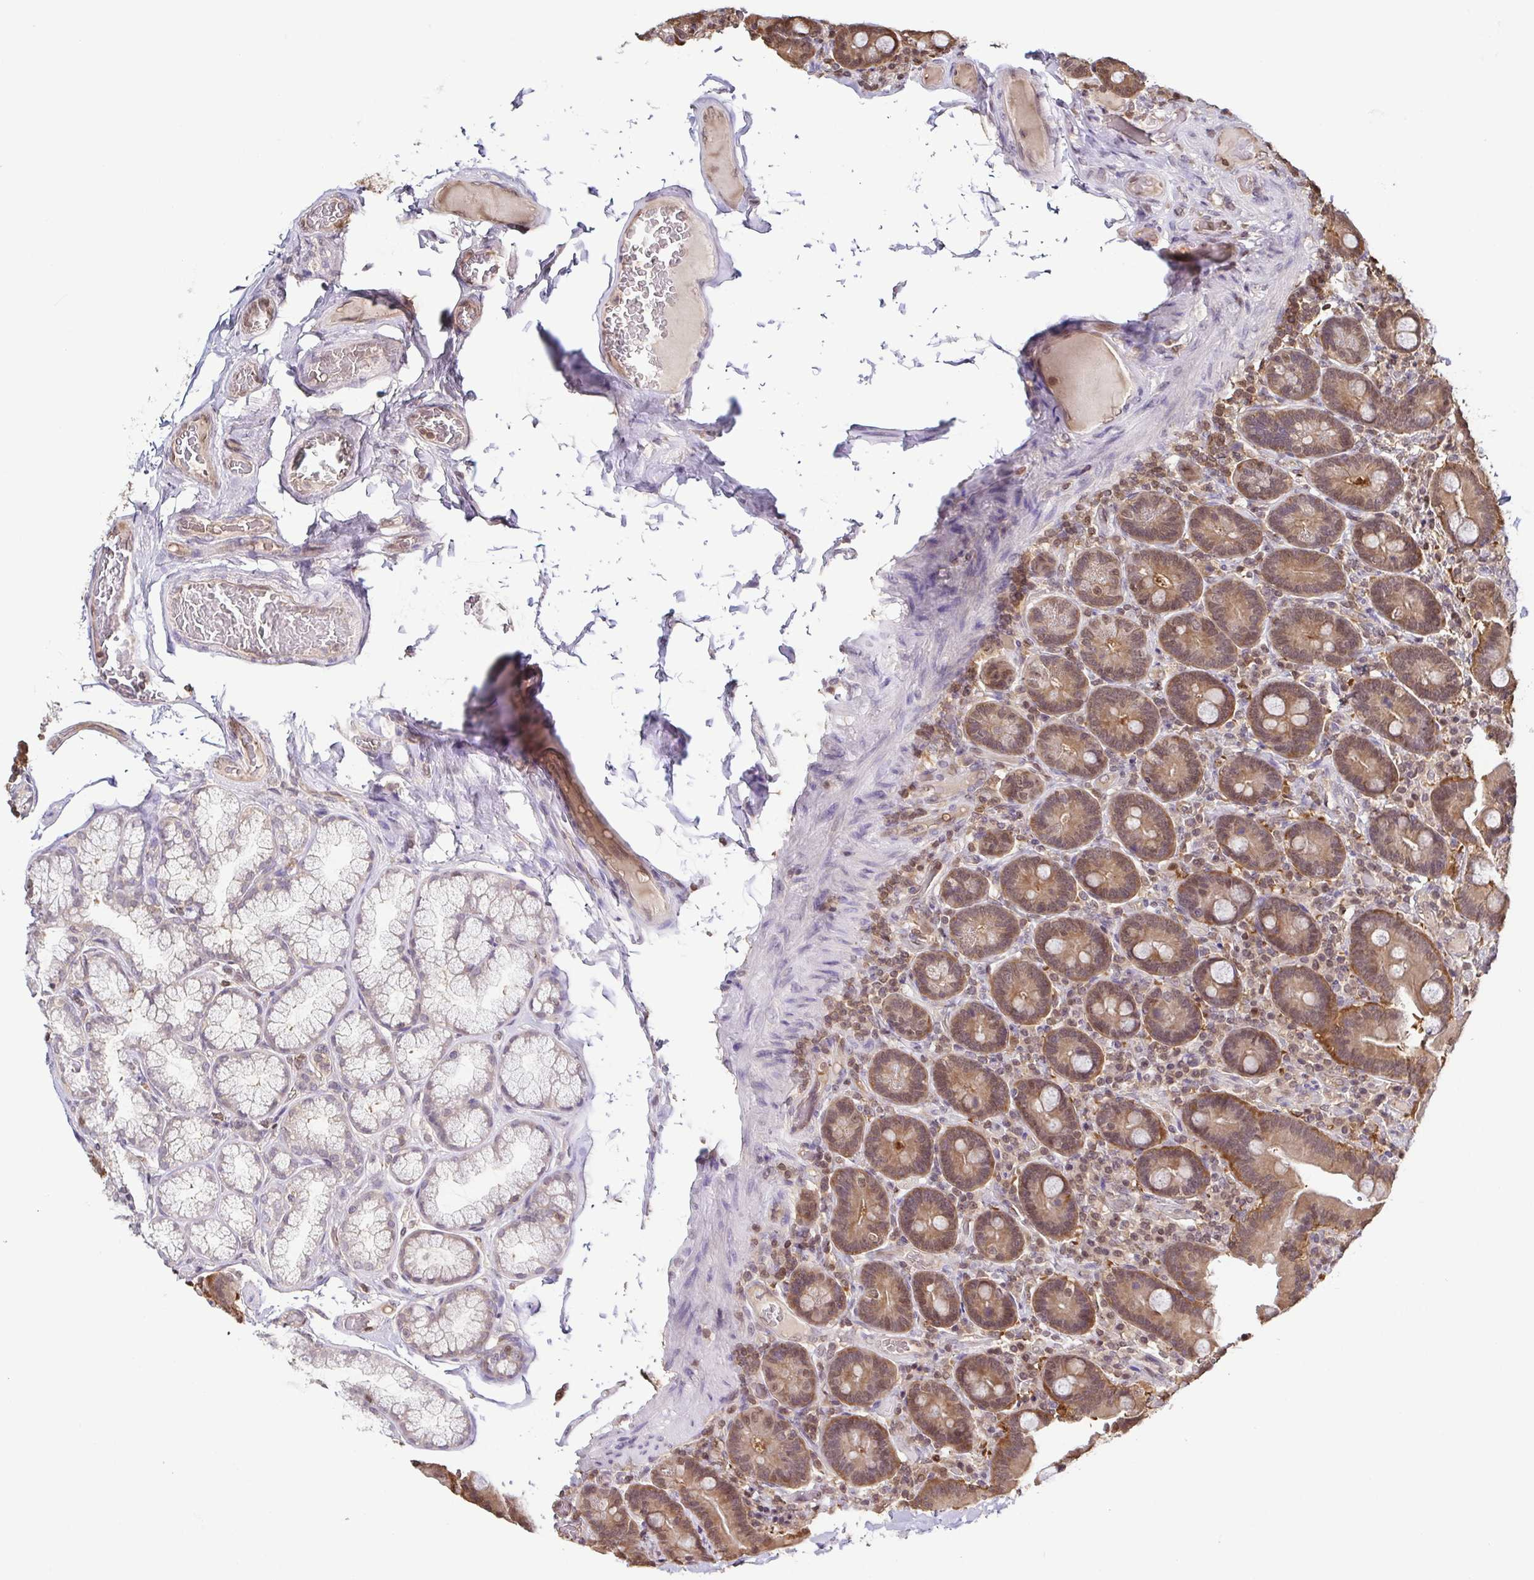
{"staining": {"intensity": "moderate", "quantity": ">75%", "location": "cytoplasmic/membranous,nuclear"}, "tissue": "duodenum", "cell_type": "Glandular cells", "image_type": "normal", "snomed": [{"axis": "morphology", "description": "Normal tissue, NOS"}, {"axis": "topography", "description": "Duodenum"}], "caption": "IHC image of unremarkable duodenum stained for a protein (brown), which shows medium levels of moderate cytoplasmic/membranous,nuclear positivity in approximately >75% of glandular cells.", "gene": "PSMB9", "patient": {"sex": "female", "age": 62}}